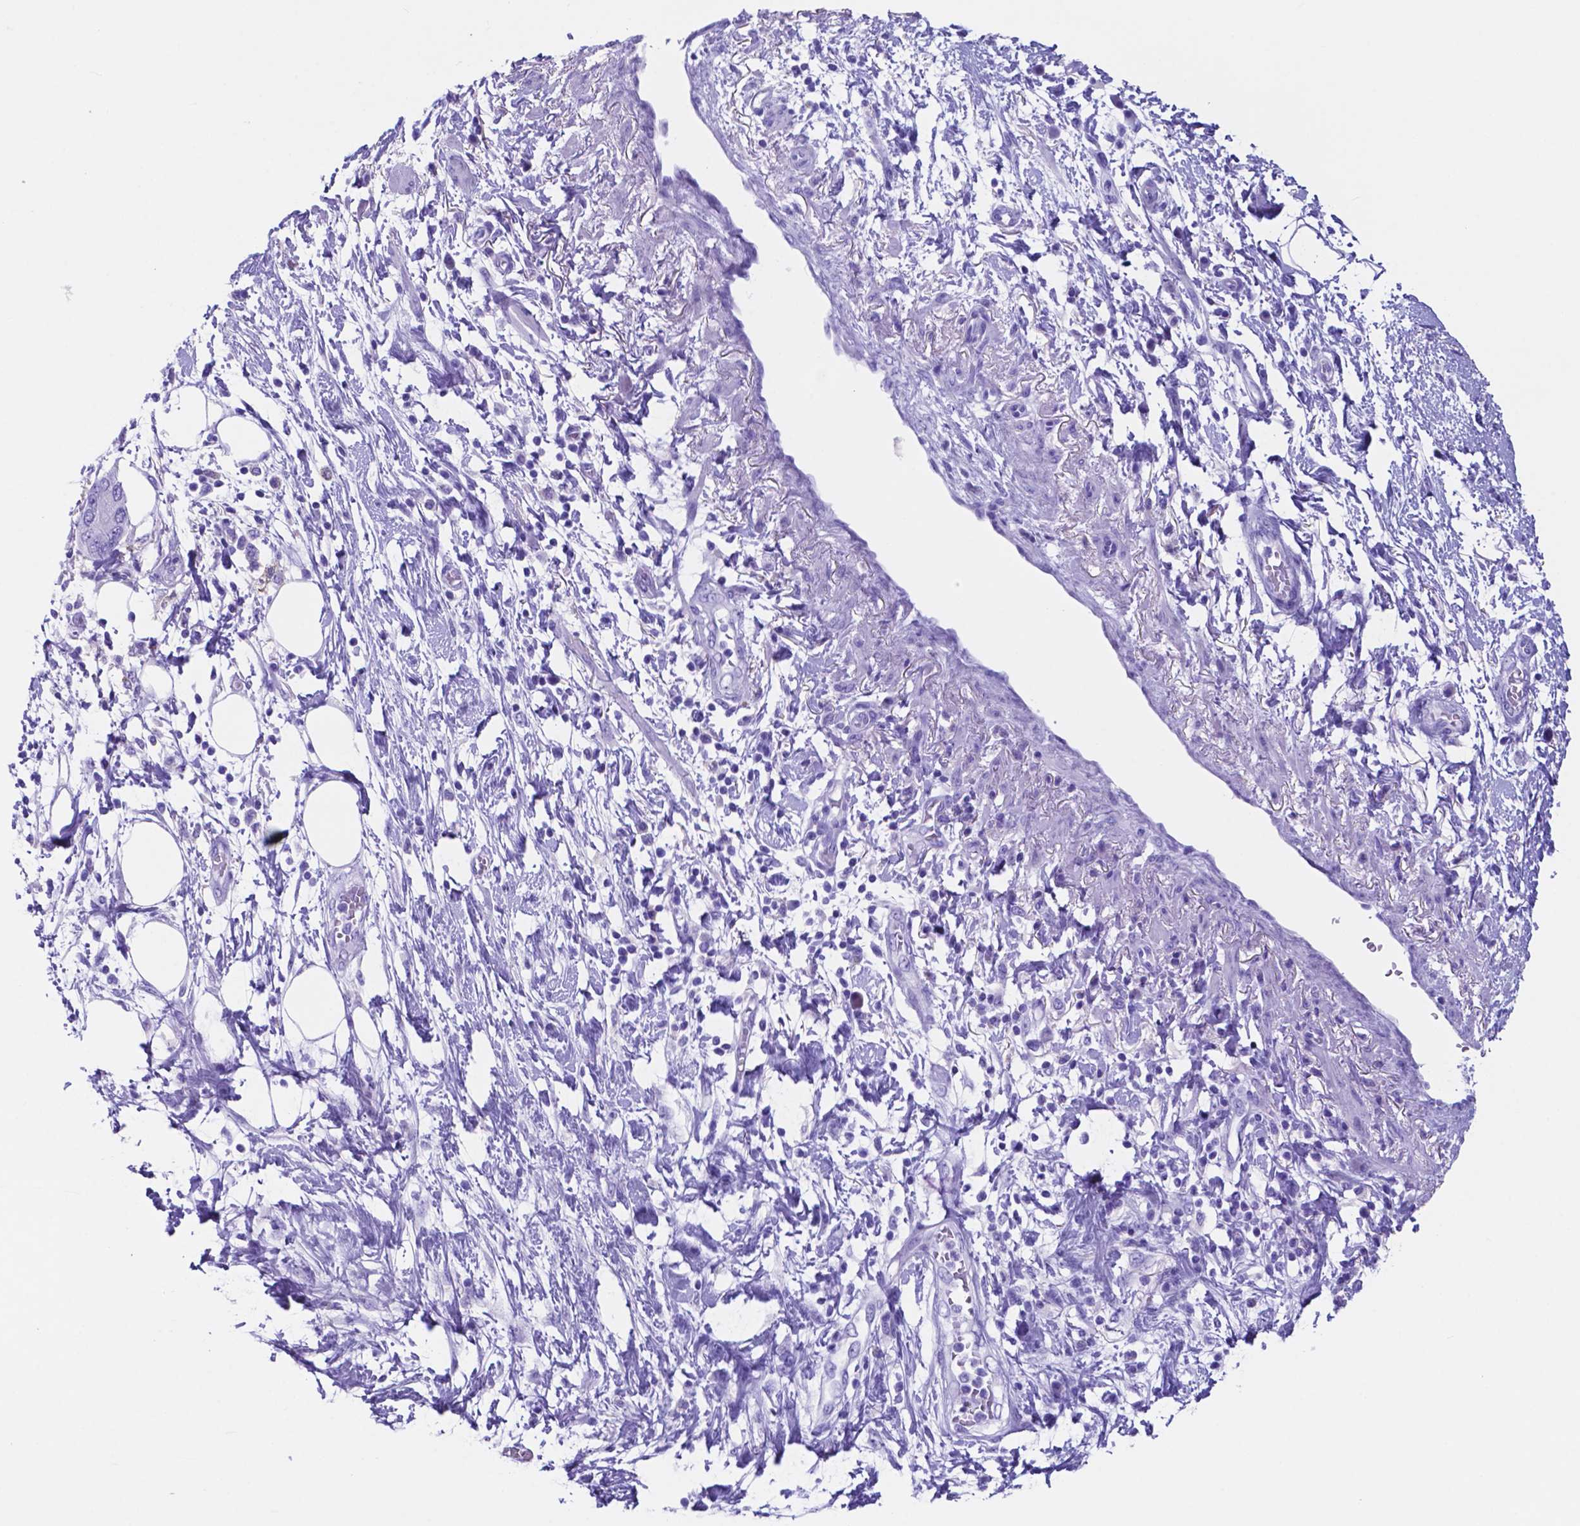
{"staining": {"intensity": "negative", "quantity": "none", "location": "none"}, "tissue": "pancreatic cancer", "cell_type": "Tumor cells", "image_type": "cancer", "snomed": [{"axis": "morphology", "description": "Adenocarcinoma, NOS"}, {"axis": "topography", "description": "Pancreas"}], "caption": "The histopathology image displays no significant staining in tumor cells of pancreatic adenocarcinoma.", "gene": "DNAAF8", "patient": {"sex": "female", "age": 72}}